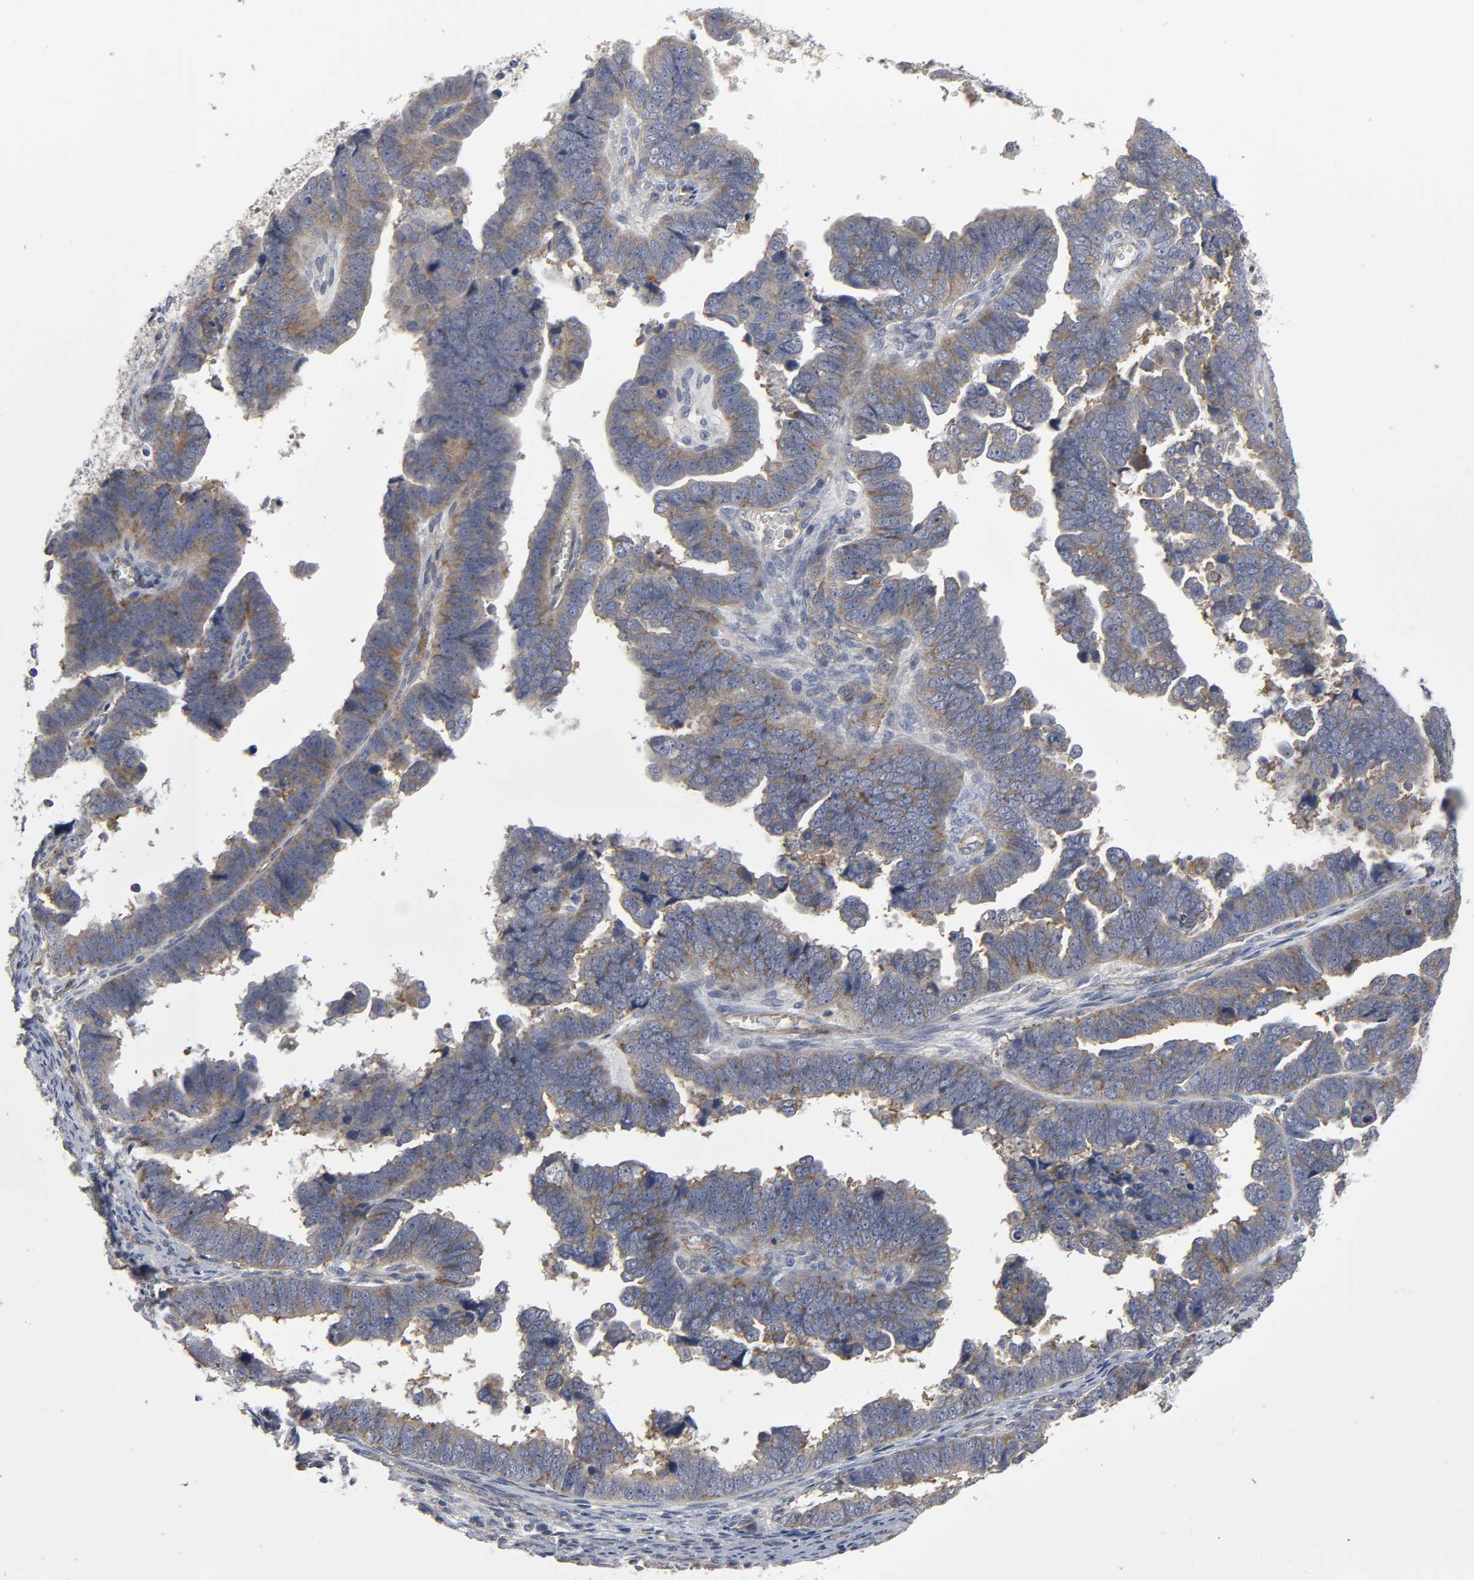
{"staining": {"intensity": "moderate", "quantity": ">75%", "location": "cytoplasmic/membranous"}, "tissue": "endometrial cancer", "cell_type": "Tumor cells", "image_type": "cancer", "snomed": [{"axis": "morphology", "description": "Adenocarcinoma, NOS"}, {"axis": "topography", "description": "Endometrium"}], "caption": "Endometrial adenocarcinoma stained with a protein marker exhibits moderate staining in tumor cells.", "gene": "SH3GLB1", "patient": {"sex": "female", "age": 75}}